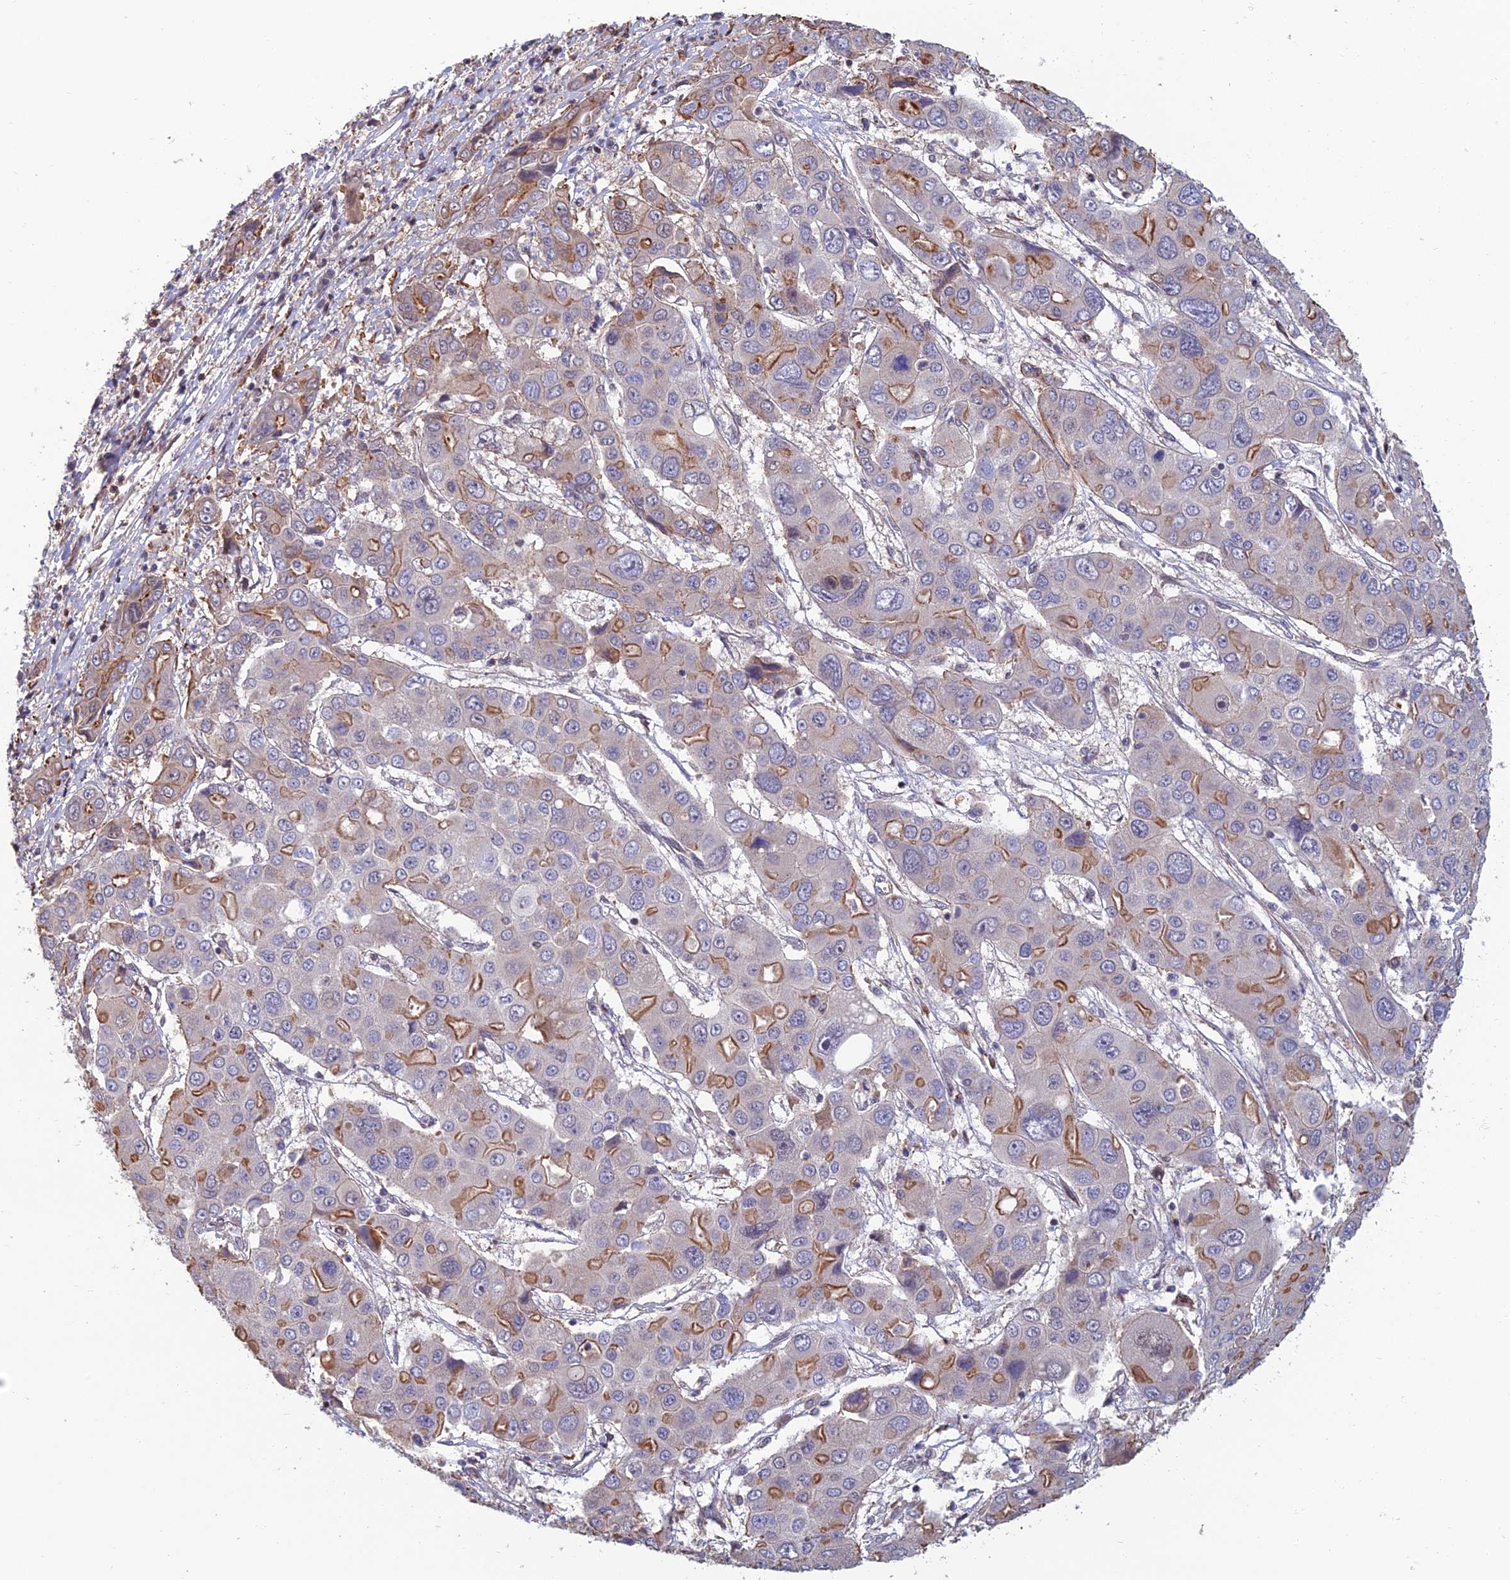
{"staining": {"intensity": "moderate", "quantity": "25%-75%", "location": "cytoplasmic/membranous"}, "tissue": "liver cancer", "cell_type": "Tumor cells", "image_type": "cancer", "snomed": [{"axis": "morphology", "description": "Cholangiocarcinoma"}, {"axis": "topography", "description": "Liver"}], "caption": "The micrograph shows immunohistochemical staining of liver cancer. There is moderate cytoplasmic/membranous positivity is seen in about 25%-75% of tumor cells.", "gene": "CCDC183", "patient": {"sex": "male", "age": 67}}